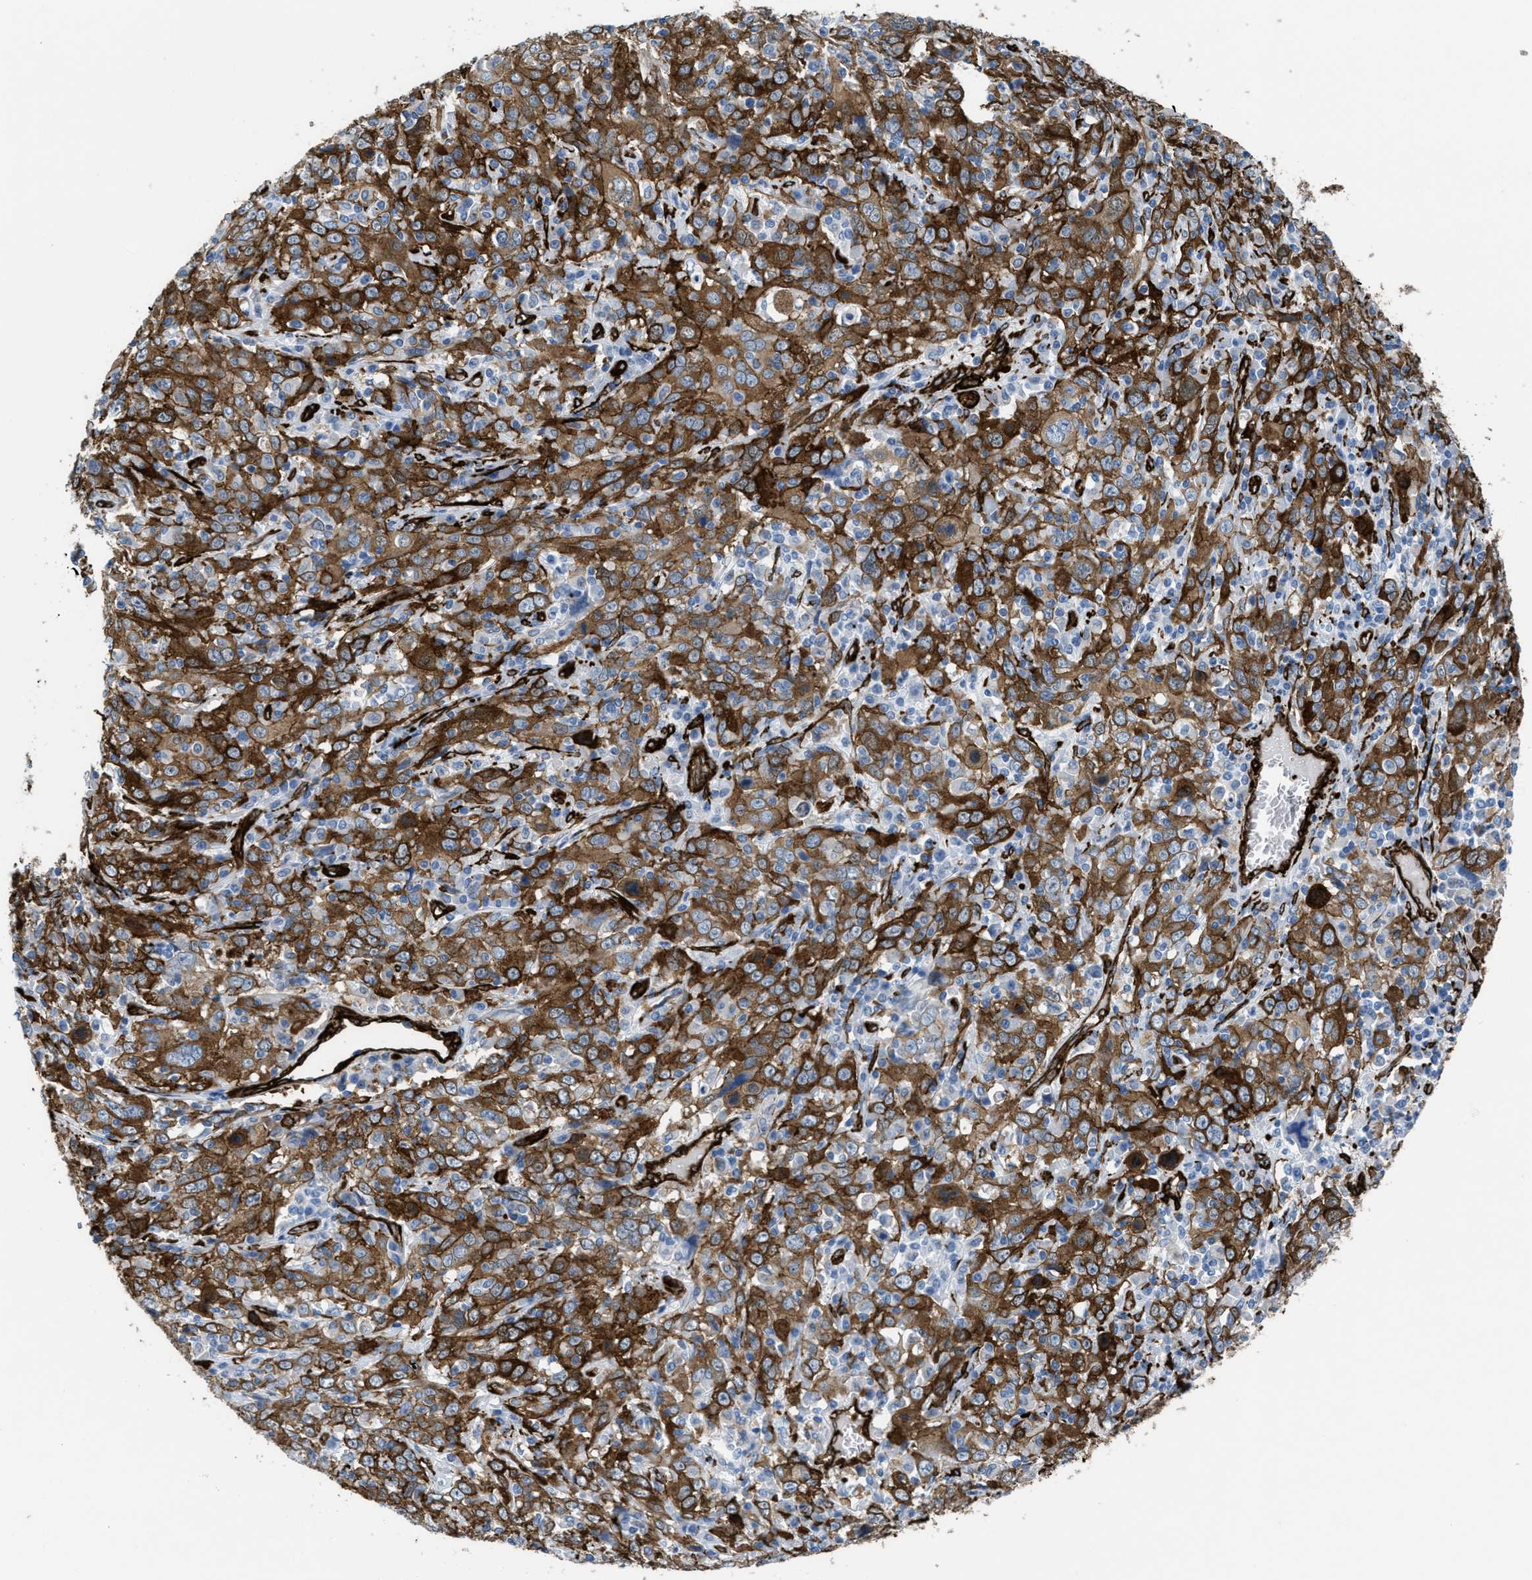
{"staining": {"intensity": "strong", "quantity": ">75%", "location": "cytoplasmic/membranous"}, "tissue": "cervical cancer", "cell_type": "Tumor cells", "image_type": "cancer", "snomed": [{"axis": "morphology", "description": "Squamous cell carcinoma, NOS"}, {"axis": "topography", "description": "Cervix"}], "caption": "A micrograph of human squamous cell carcinoma (cervical) stained for a protein shows strong cytoplasmic/membranous brown staining in tumor cells.", "gene": "CALD1", "patient": {"sex": "female", "age": 46}}